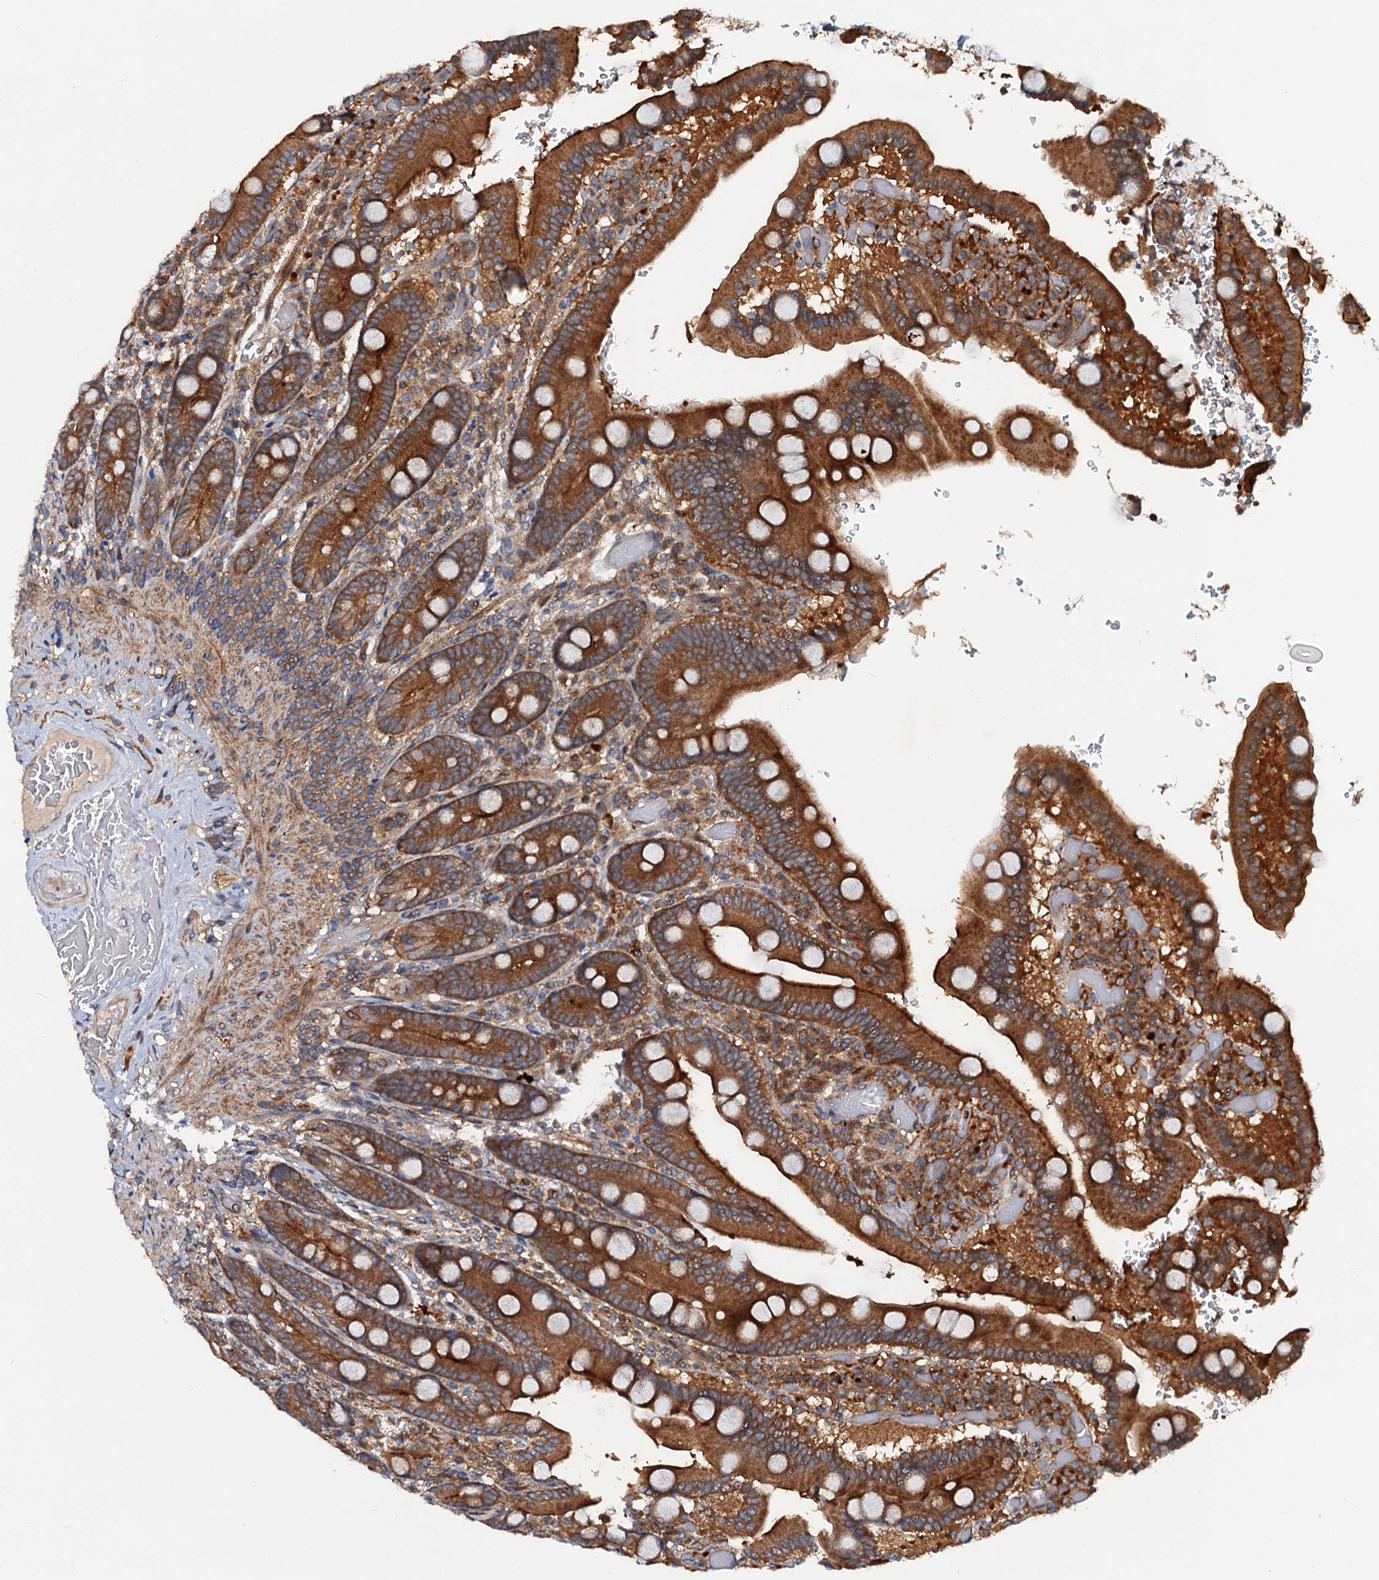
{"staining": {"intensity": "strong", "quantity": ">75%", "location": "cytoplasmic/membranous"}, "tissue": "duodenum", "cell_type": "Glandular cells", "image_type": "normal", "snomed": [{"axis": "morphology", "description": "Normal tissue, NOS"}, {"axis": "topography", "description": "Duodenum"}], "caption": "Brown immunohistochemical staining in normal human duodenum demonstrates strong cytoplasmic/membranous positivity in about >75% of glandular cells.", "gene": "EFL1", "patient": {"sex": "female", "age": 62}}